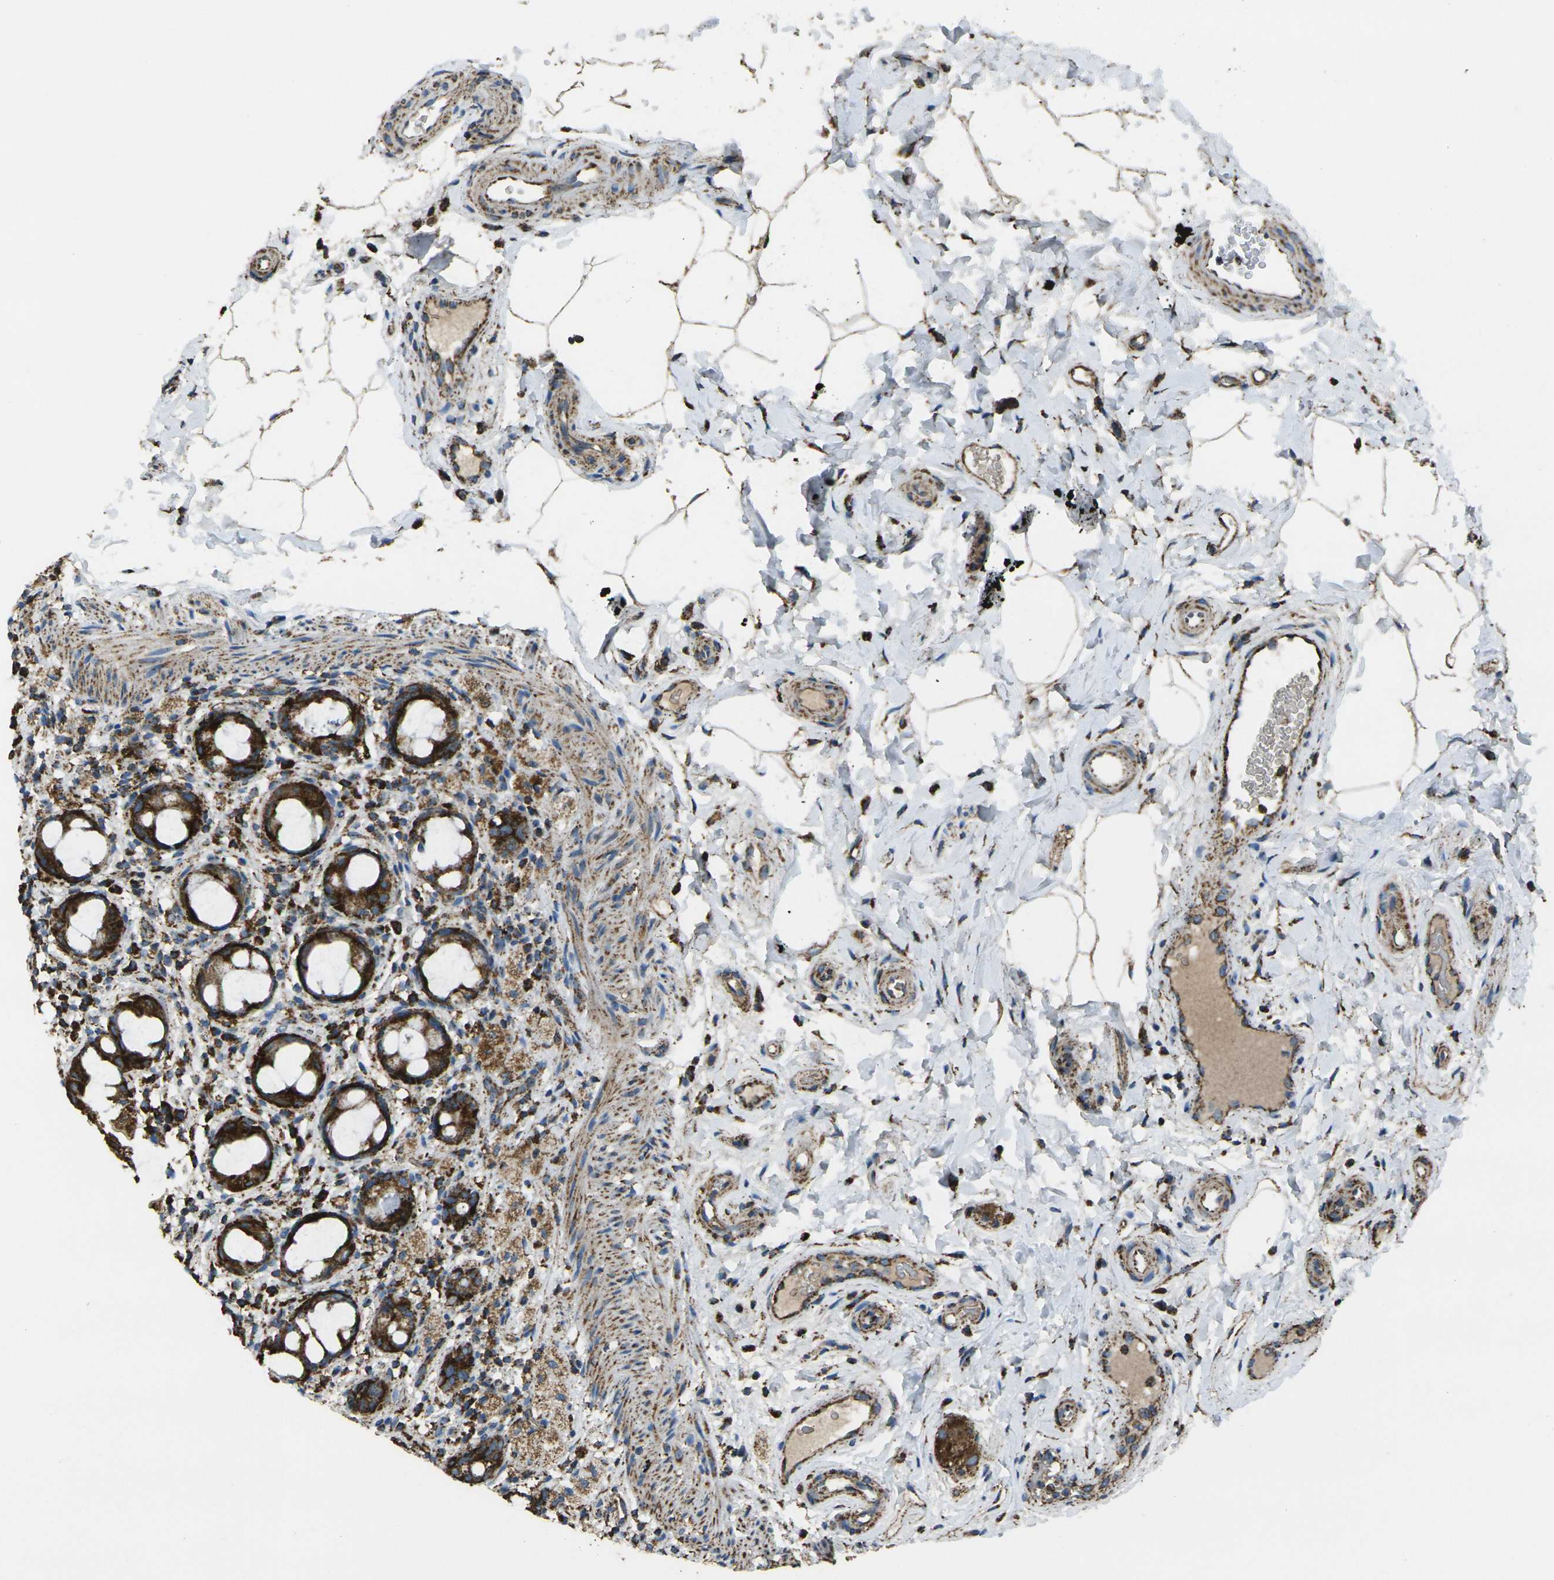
{"staining": {"intensity": "strong", "quantity": ">75%", "location": "cytoplasmic/membranous"}, "tissue": "rectum", "cell_type": "Glandular cells", "image_type": "normal", "snomed": [{"axis": "morphology", "description": "Normal tissue, NOS"}, {"axis": "topography", "description": "Rectum"}], "caption": "Immunohistochemical staining of benign rectum demonstrates strong cytoplasmic/membranous protein positivity in approximately >75% of glandular cells. (IHC, brightfield microscopy, high magnification).", "gene": "KLHL5", "patient": {"sex": "male", "age": 44}}